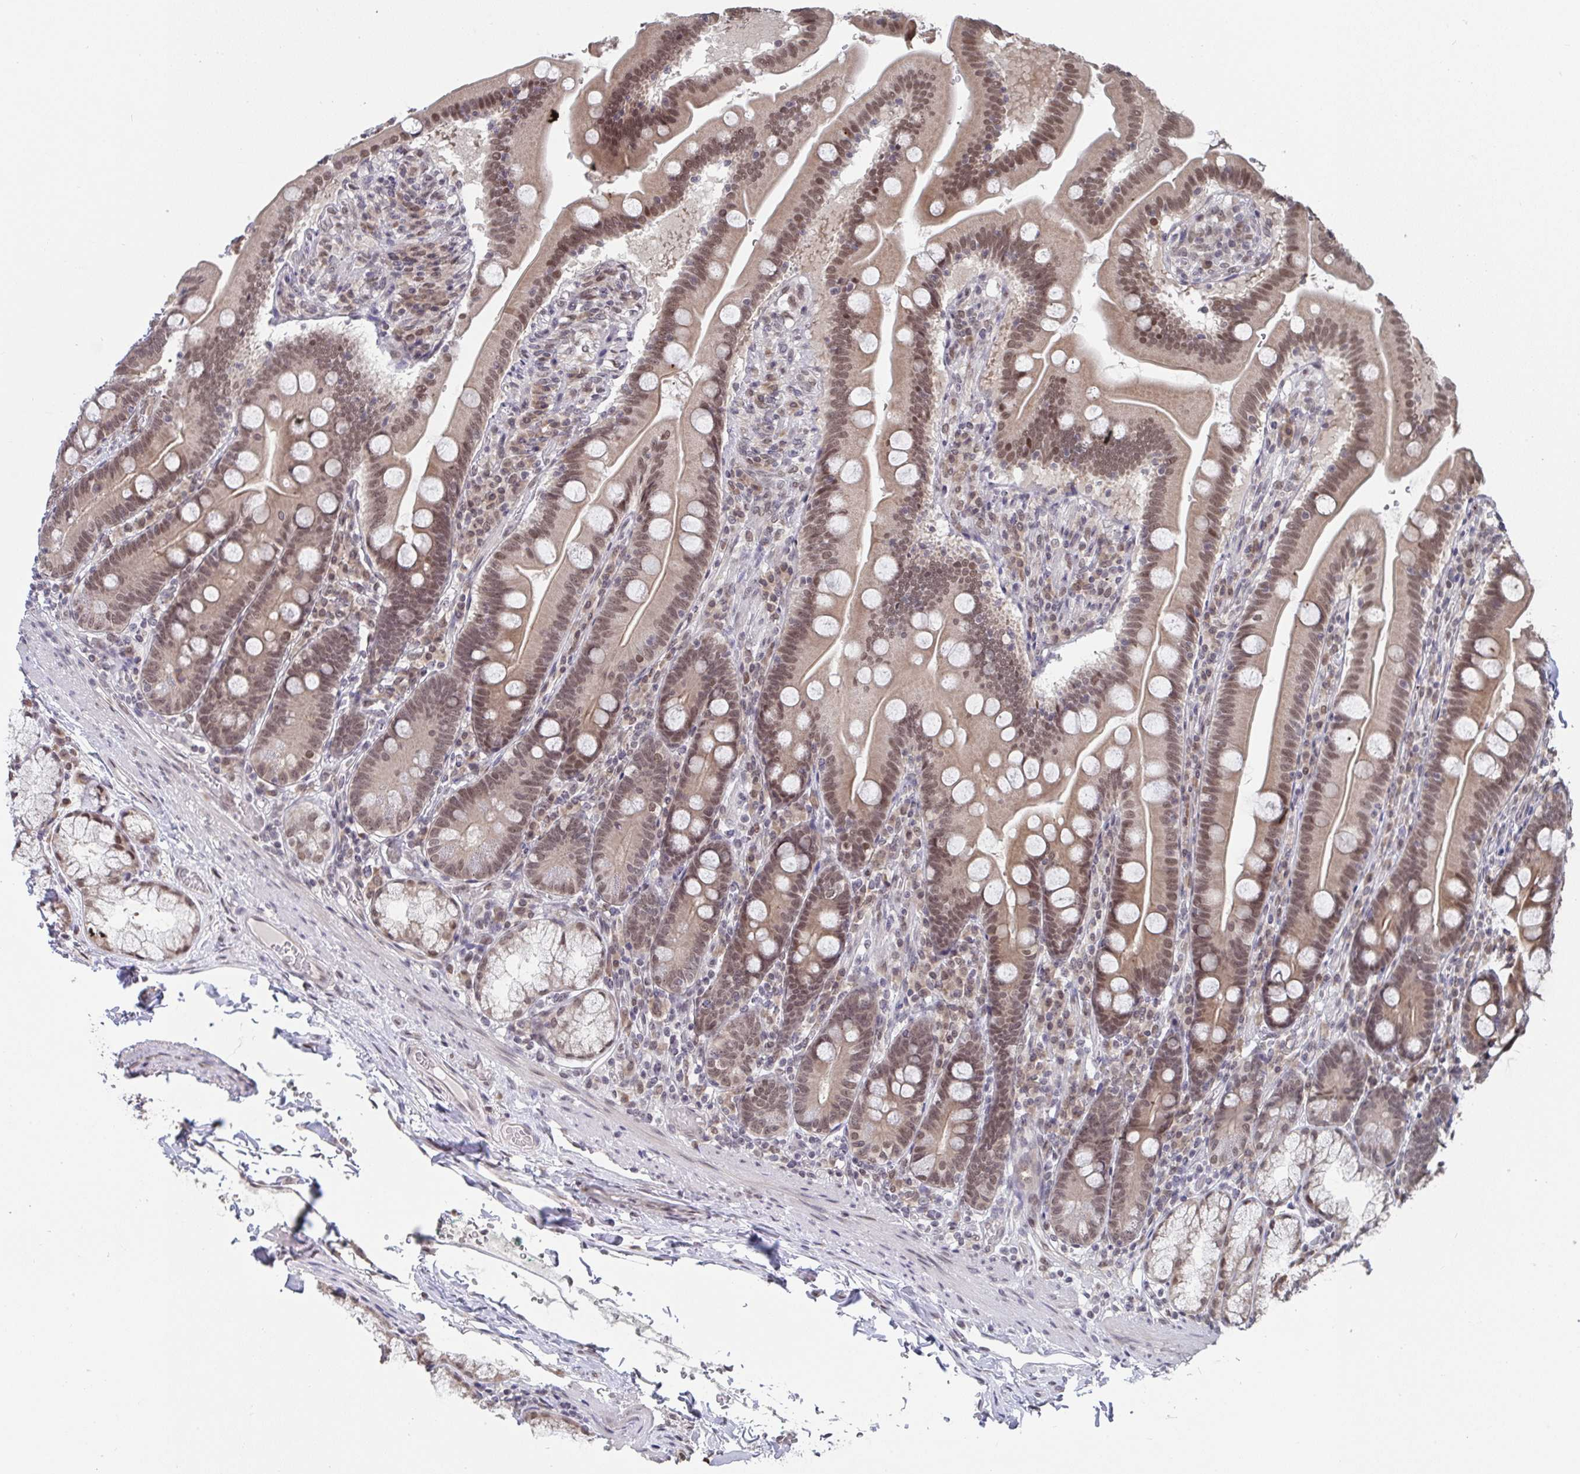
{"staining": {"intensity": "moderate", "quantity": ">75%", "location": "cytoplasmic/membranous,nuclear"}, "tissue": "duodenum", "cell_type": "Glandular cells", "image_type": "normal", "snomed": [{"axis": "morphology", "description": "Normal tissue, NOS"}, {"axis": "topography", "description": "Duodenum"}], "caption": "About >75% of glandular cells in benign duodenum display moderate cytoplasmic/membranous,nuclear protein expression as visualized by brown immunohistochemical staining.", "gene": "JMJD1C", "patient": {"sex": "female", "age": 67}}